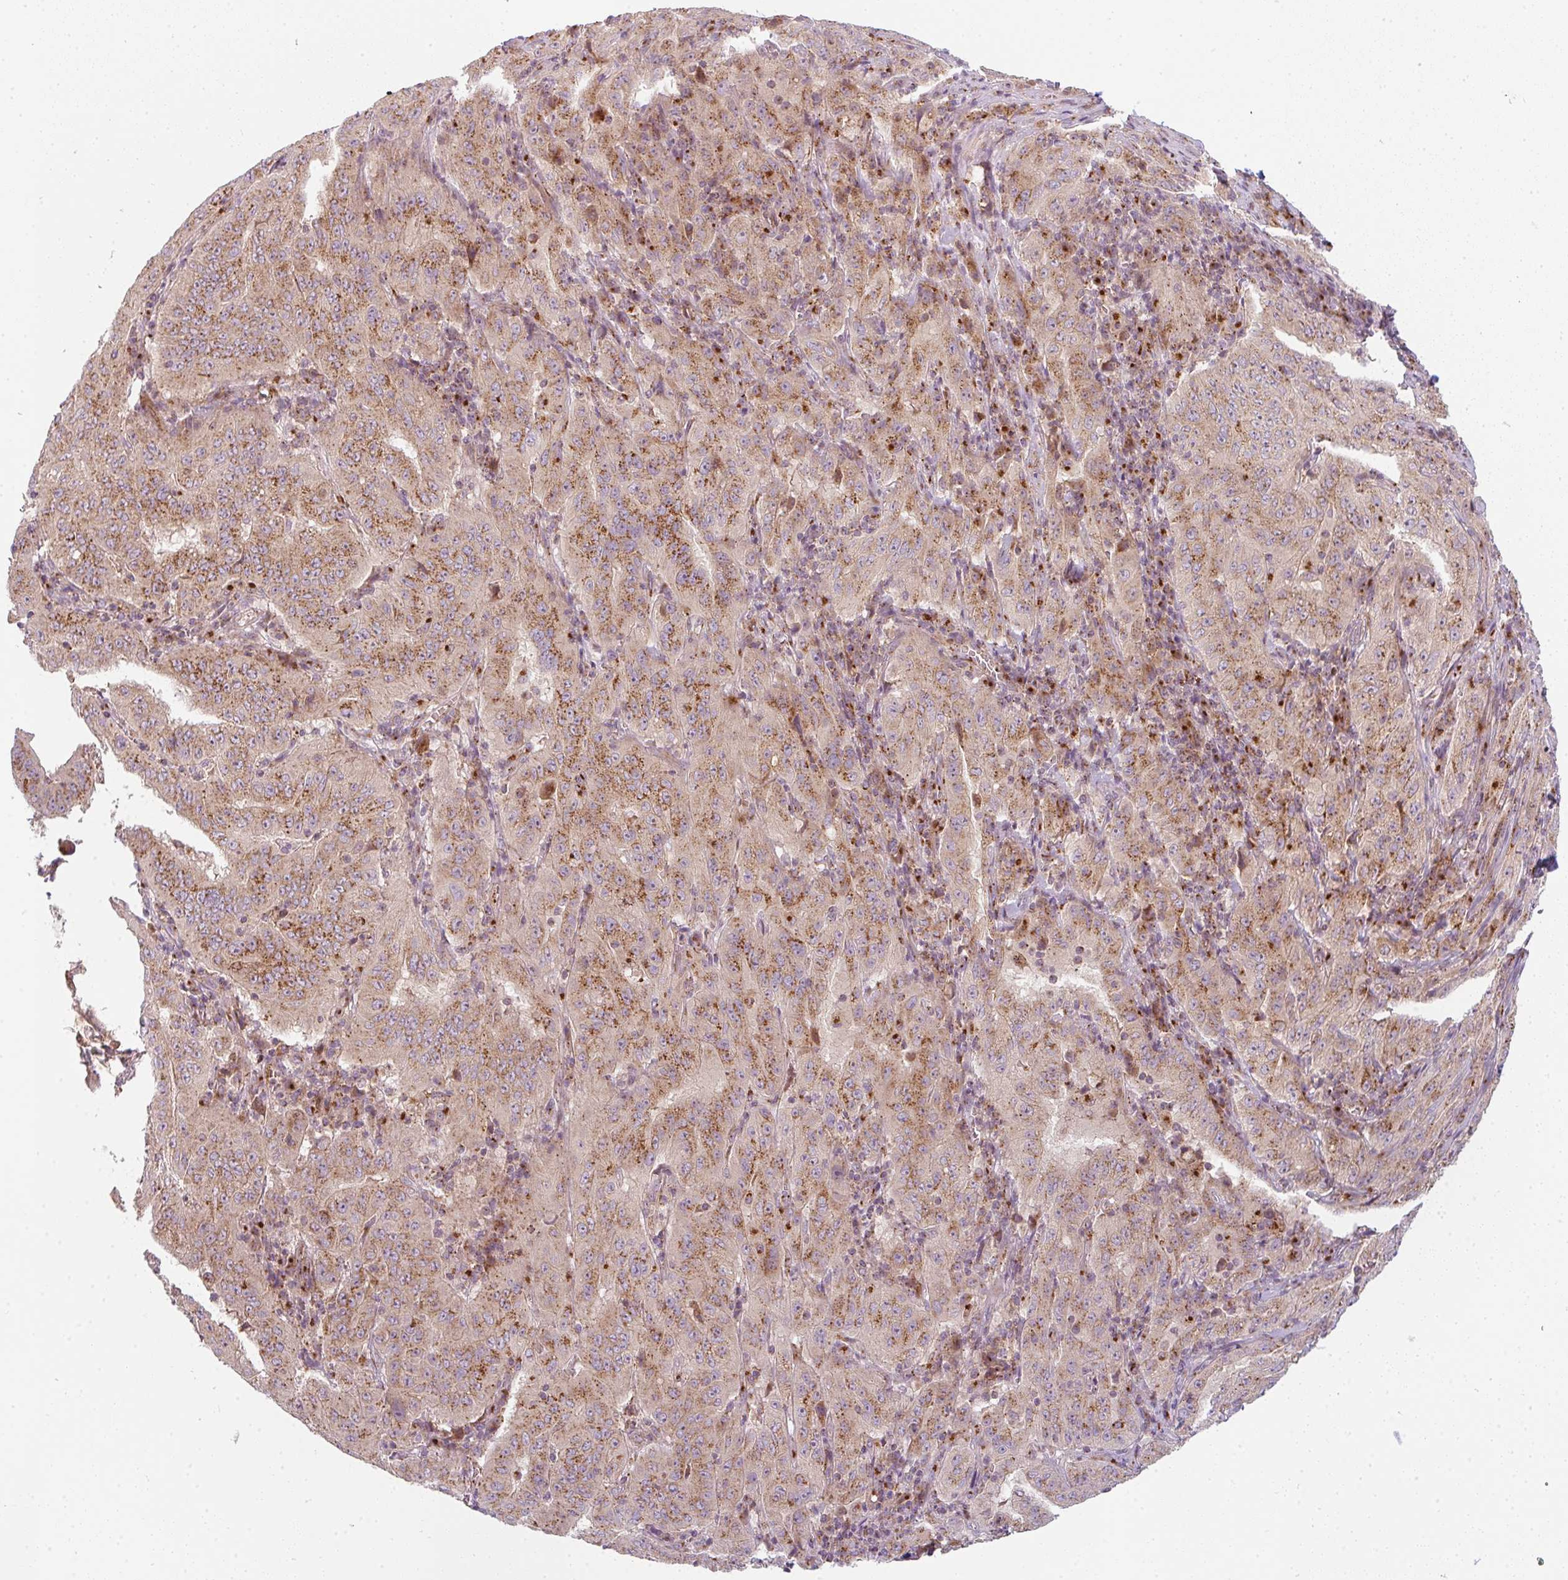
{"staining": {"intensity": "strong", "quantity": ">75%", "location": "cytoplasmic/membranous"}, "tissue": "pancreatic cancer", "cell_type": "Tumor cells", "image_type": "cancer", "snomed": [{"axis": "morphology", "description": "Adenocarcinoma, NOS"}, {"axis": "topography", "description": "Pancreas"}], "caption": "This is a photomicrograph of IHC staining of pancreatic cancer (adenocarcinoma), which shows strong expression in the cytoplasmic/membranous of tumor cells.", "gene": "GVQW3", "patient": {"sex": "male", "age": 63}}